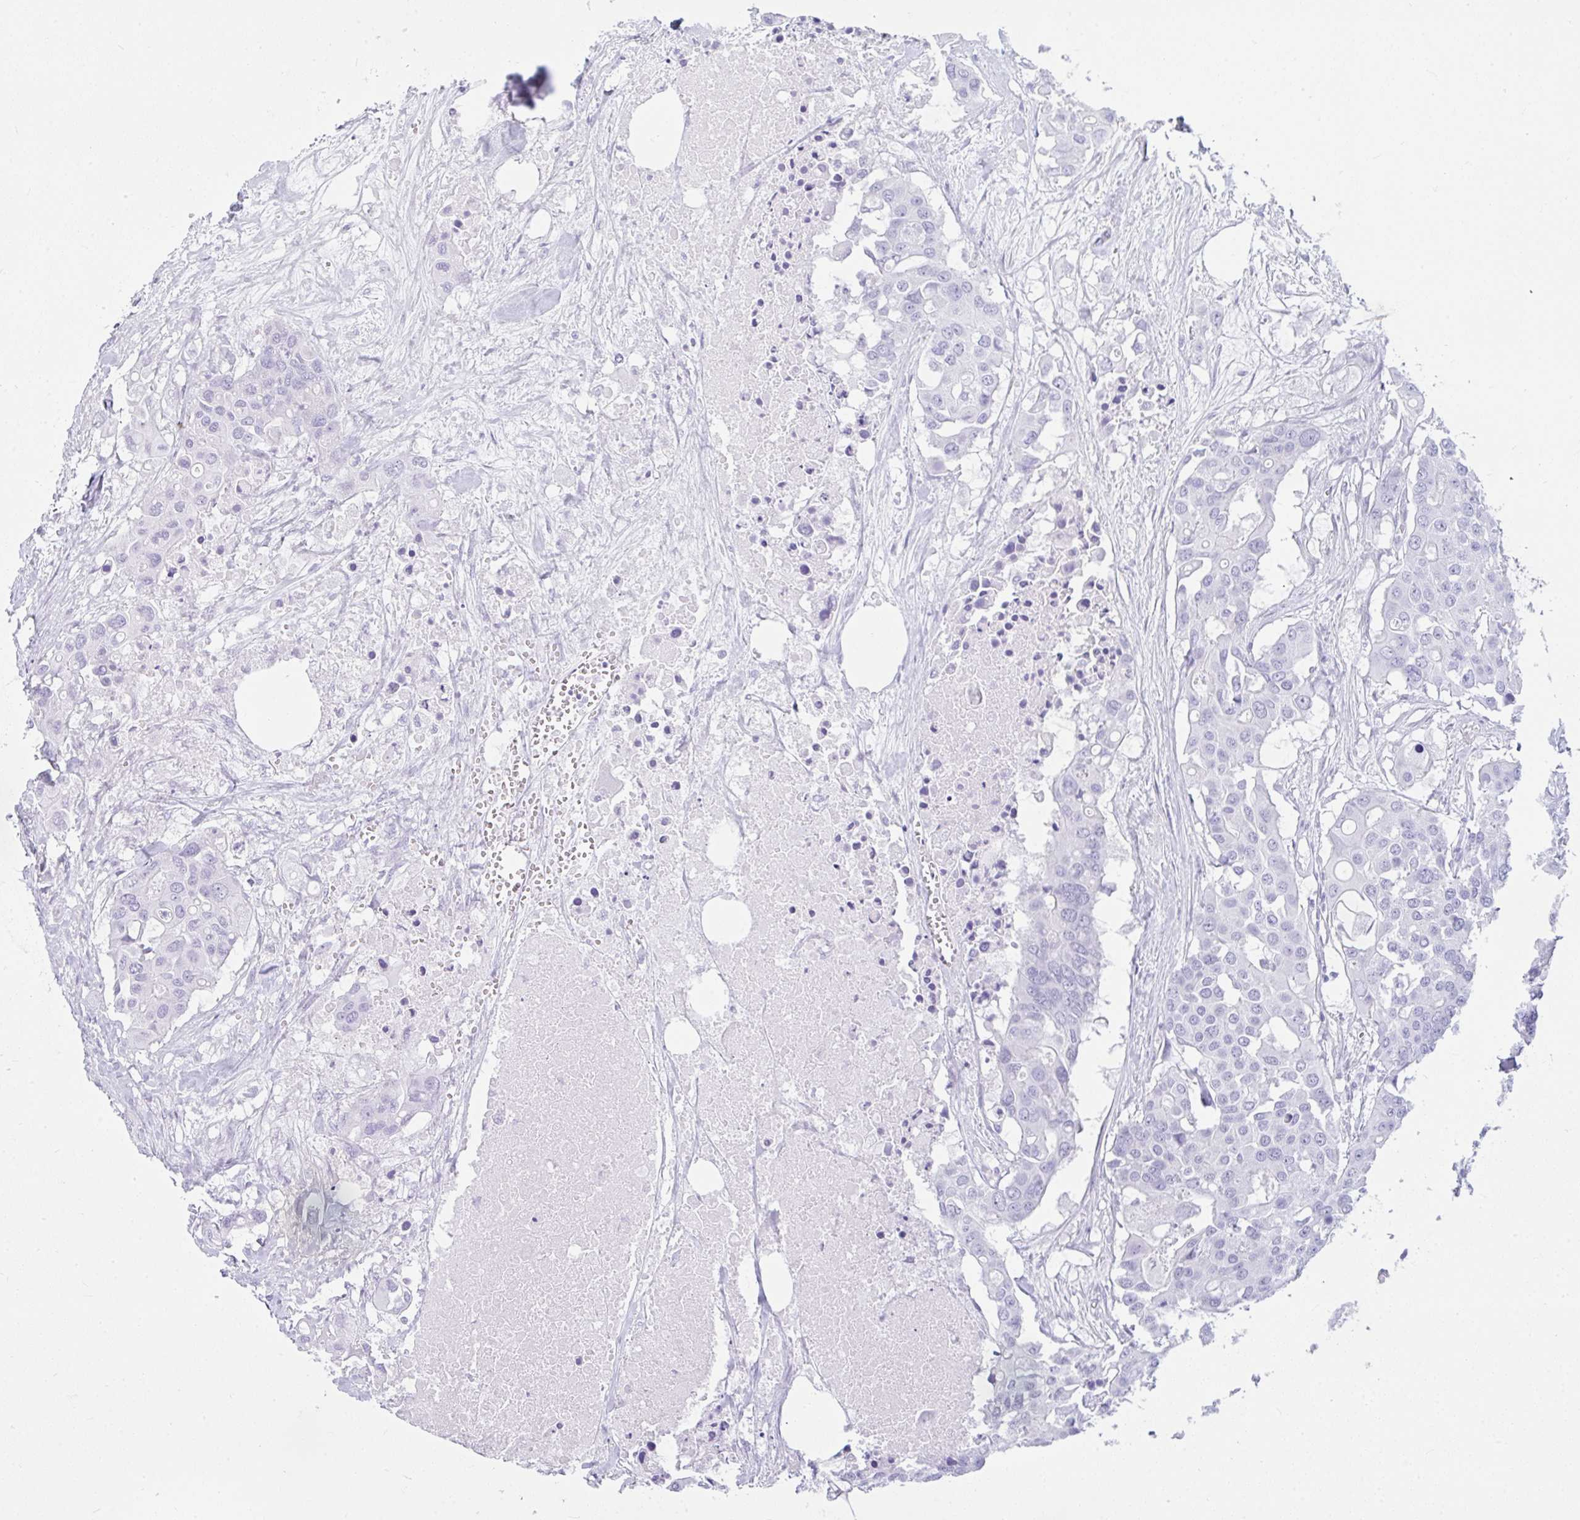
{"staining": {"intensity": "negative", "quantity": "none", "location": "none"}, "tissue": "colorectal cancer", "cell_type": "Tumor cells", "image_type": "cancer", "snomed": [{"axis": "morphology", "description": "Adenocarcinoma, NOS"}, {"axis": "topography", "description": "Colon"}], "caption": "DAB immunohistochemical staining of colorectal adenocarcinoma reveals no significant expression in tumor cells. (Brightfield microscopy of DAB (3,3'-diaminobenzidine) IHC at high magnification).", "gene": "RASL10A", "patient": {"sex": "male", "age": 77}}